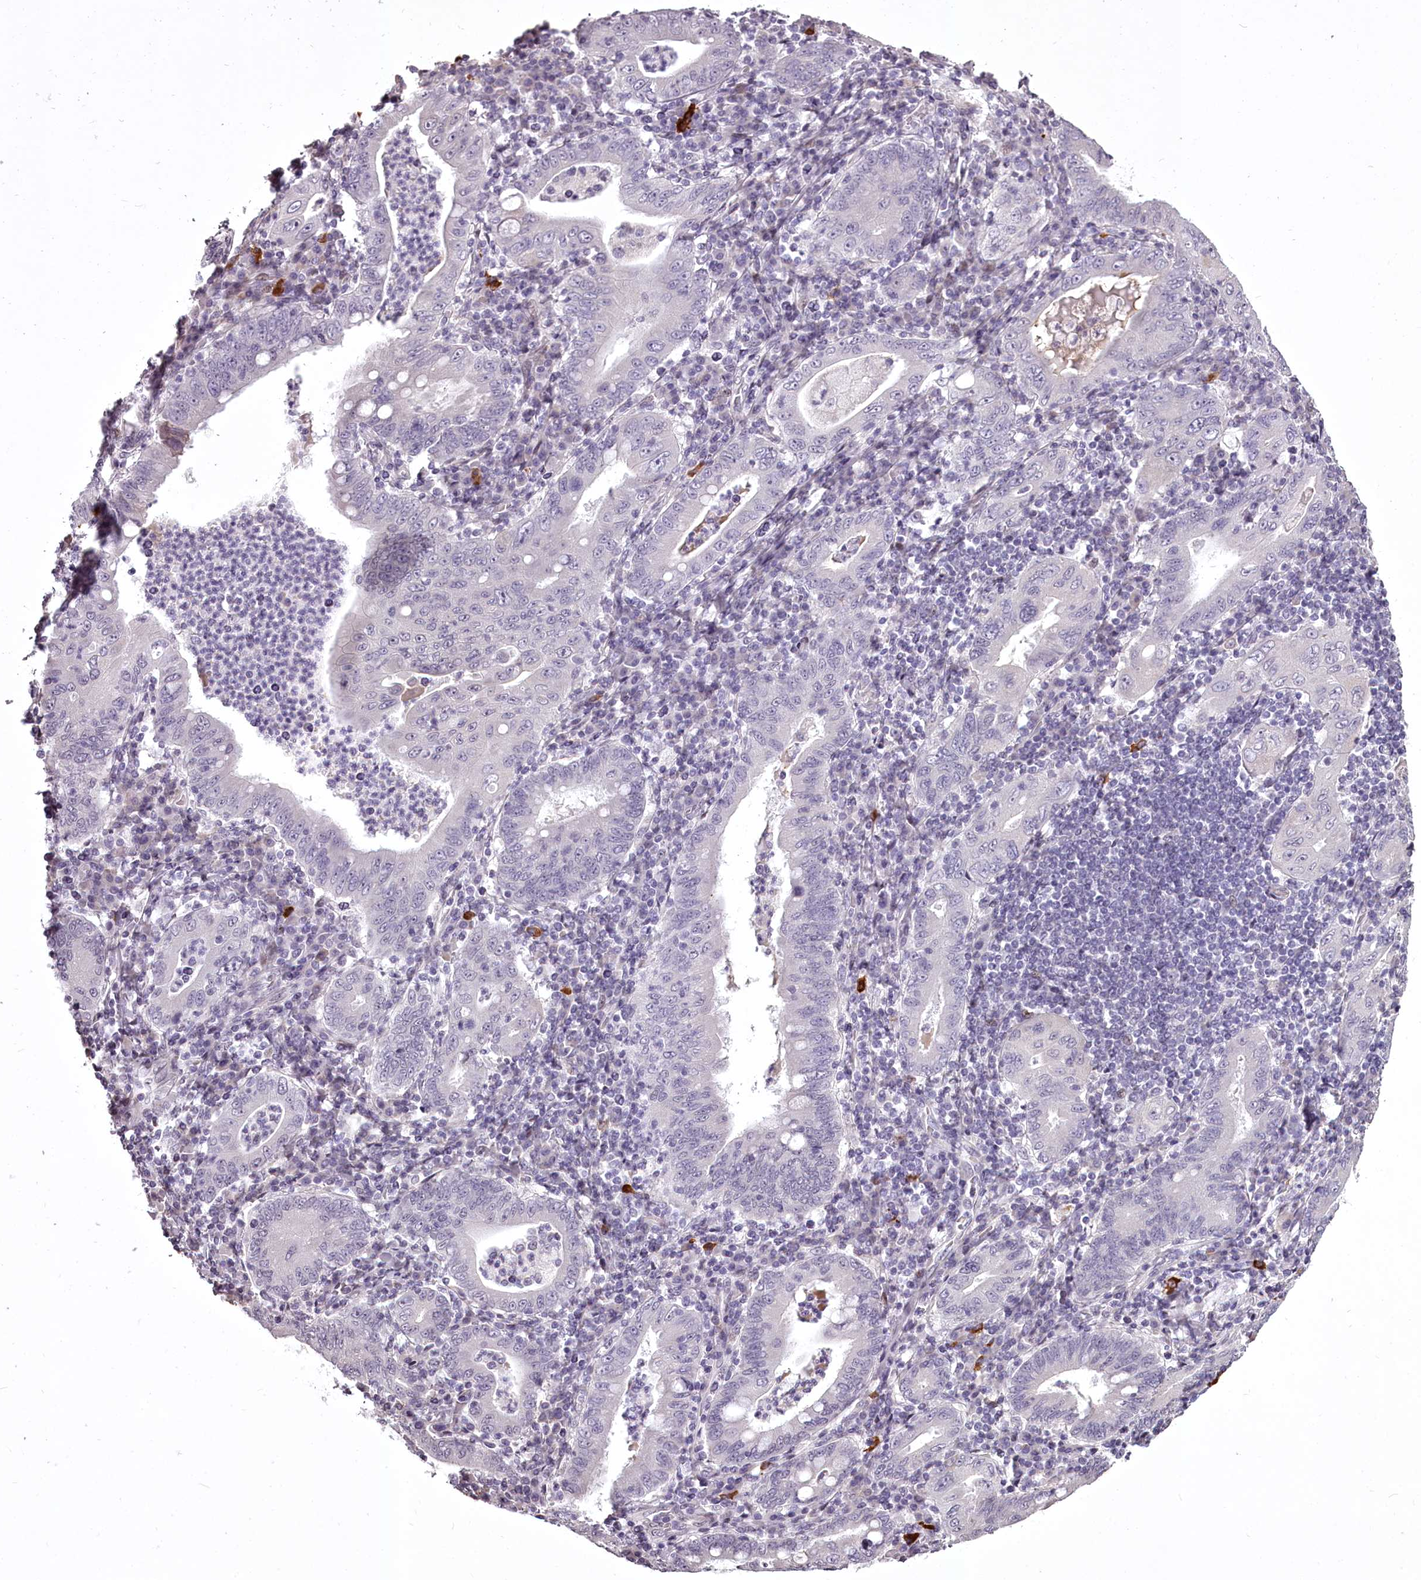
{"staining": {"intensity": "negative", "quantity": "none", "location": "none"}, "tissue": "stomach cancer", "cell_type": "Tumor cells", "image_type": "cancer", "snomed": [{"axis": "morphology", "description": "Normal tissue, NOS"}, {"axis": "morphology", "description": "Adenocarcinoma, NOS"}, {"axis": "topography", "description": "Esophagus"}, {"axis": "topography", "description": "Stomach, upper"}, {"axis": "topography", "description": "Peripheral nerve tissue"}], "caption": "Immunohistochemistry (IHC) histopathology image of human stomach cancer stained for a protein (brown), which shows no expression in tumor cells.", "gene": "C1orf56", "patient": {"sex": "male", "age": 62}}